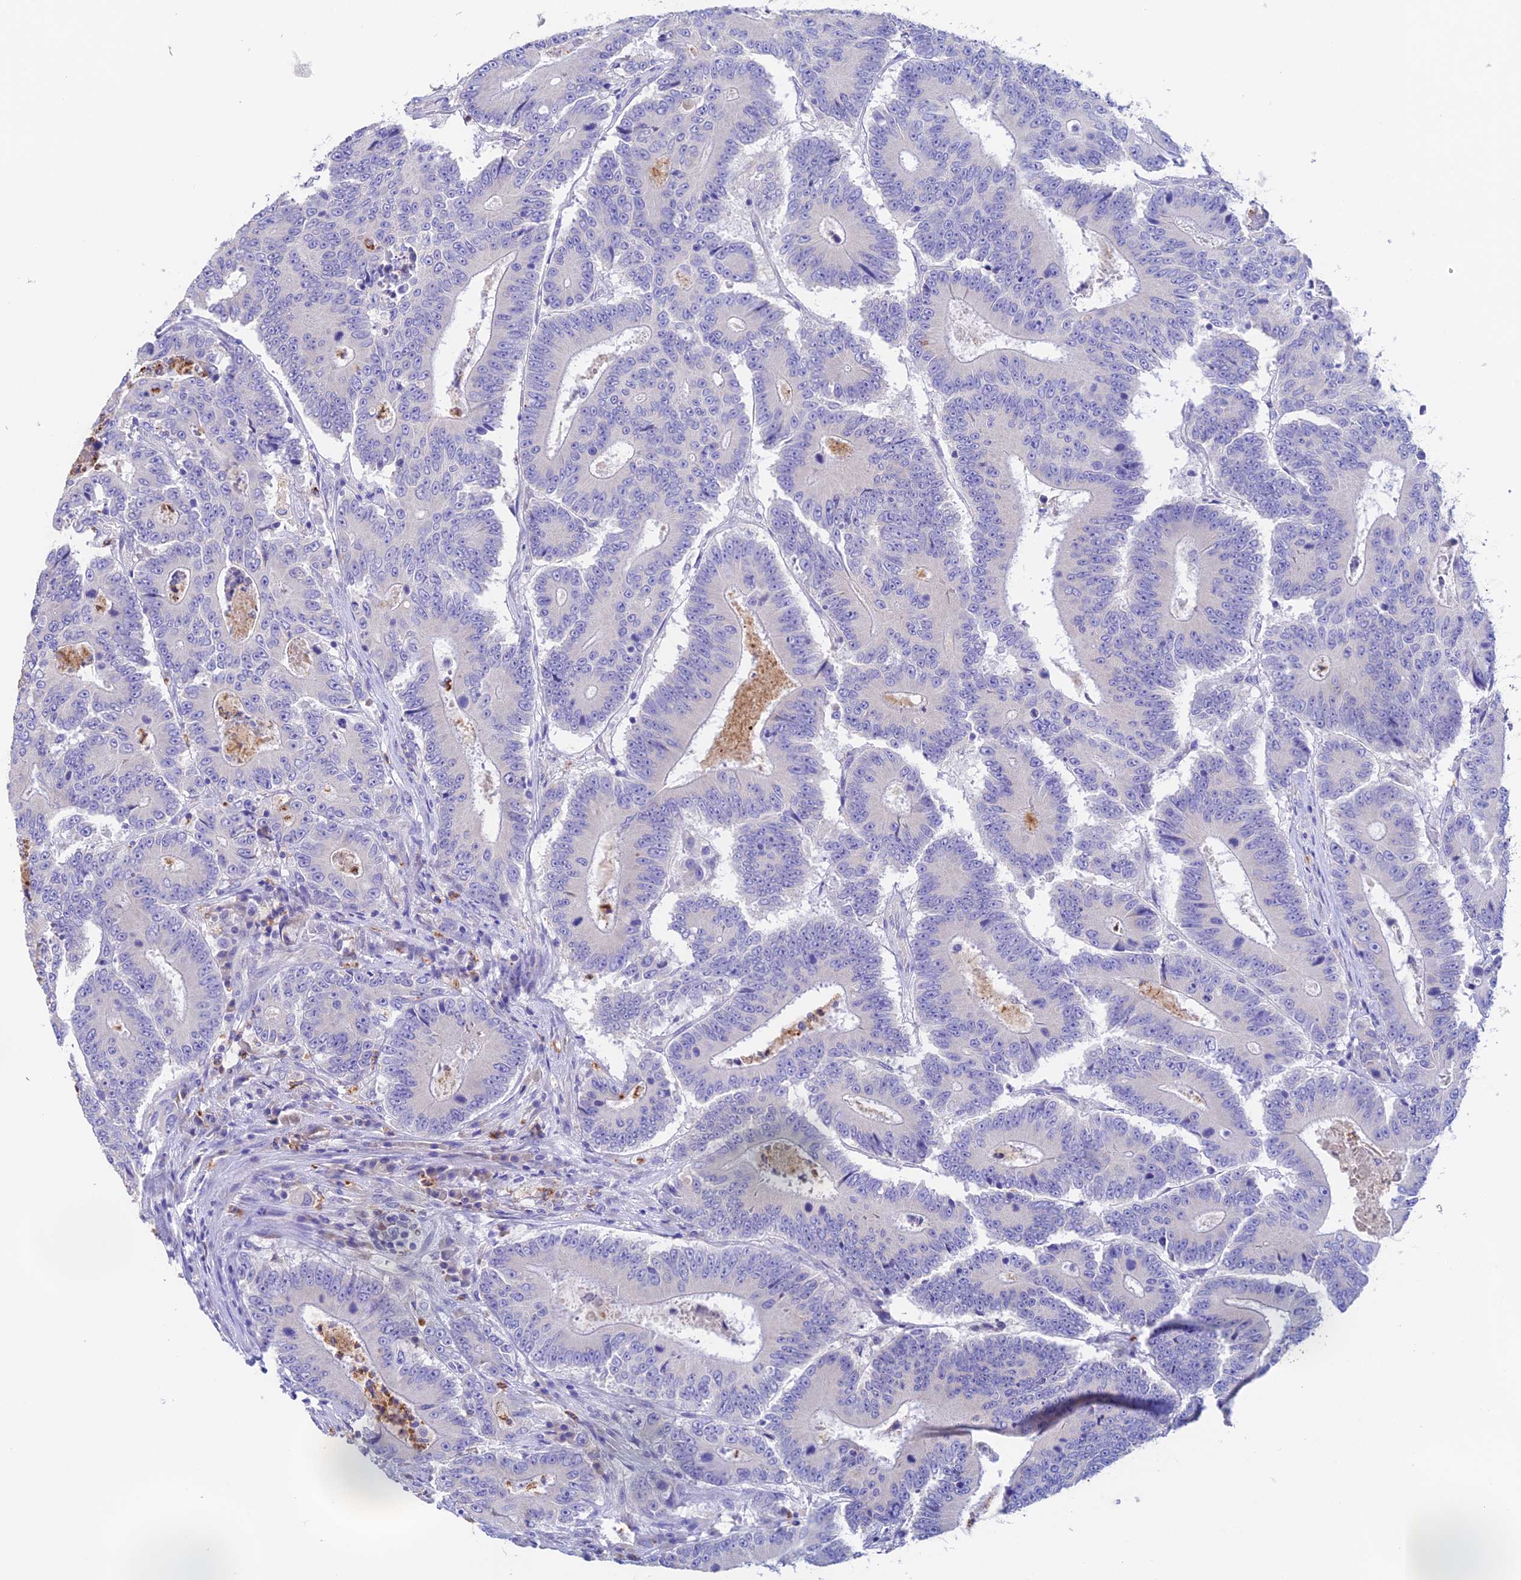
{"staining": {"intensity": "negative", "quantity": "none", "location": "none"}, "tissue": "colorectal cancer", "cell_type": "Tumor cells", "image_type": "cancer", "snomed": [{"axis": "morphology", "description": "Adenocarcinoma, NOS"}, {"axis": "topography", "description": "Colon"}], "caption": "This is an immunohistochemistry histopathology image of colorectal cancer. There is no positivity in tumor cells.", "gene": "EMC3", "patient": {"sex": "male", "age": 83}}